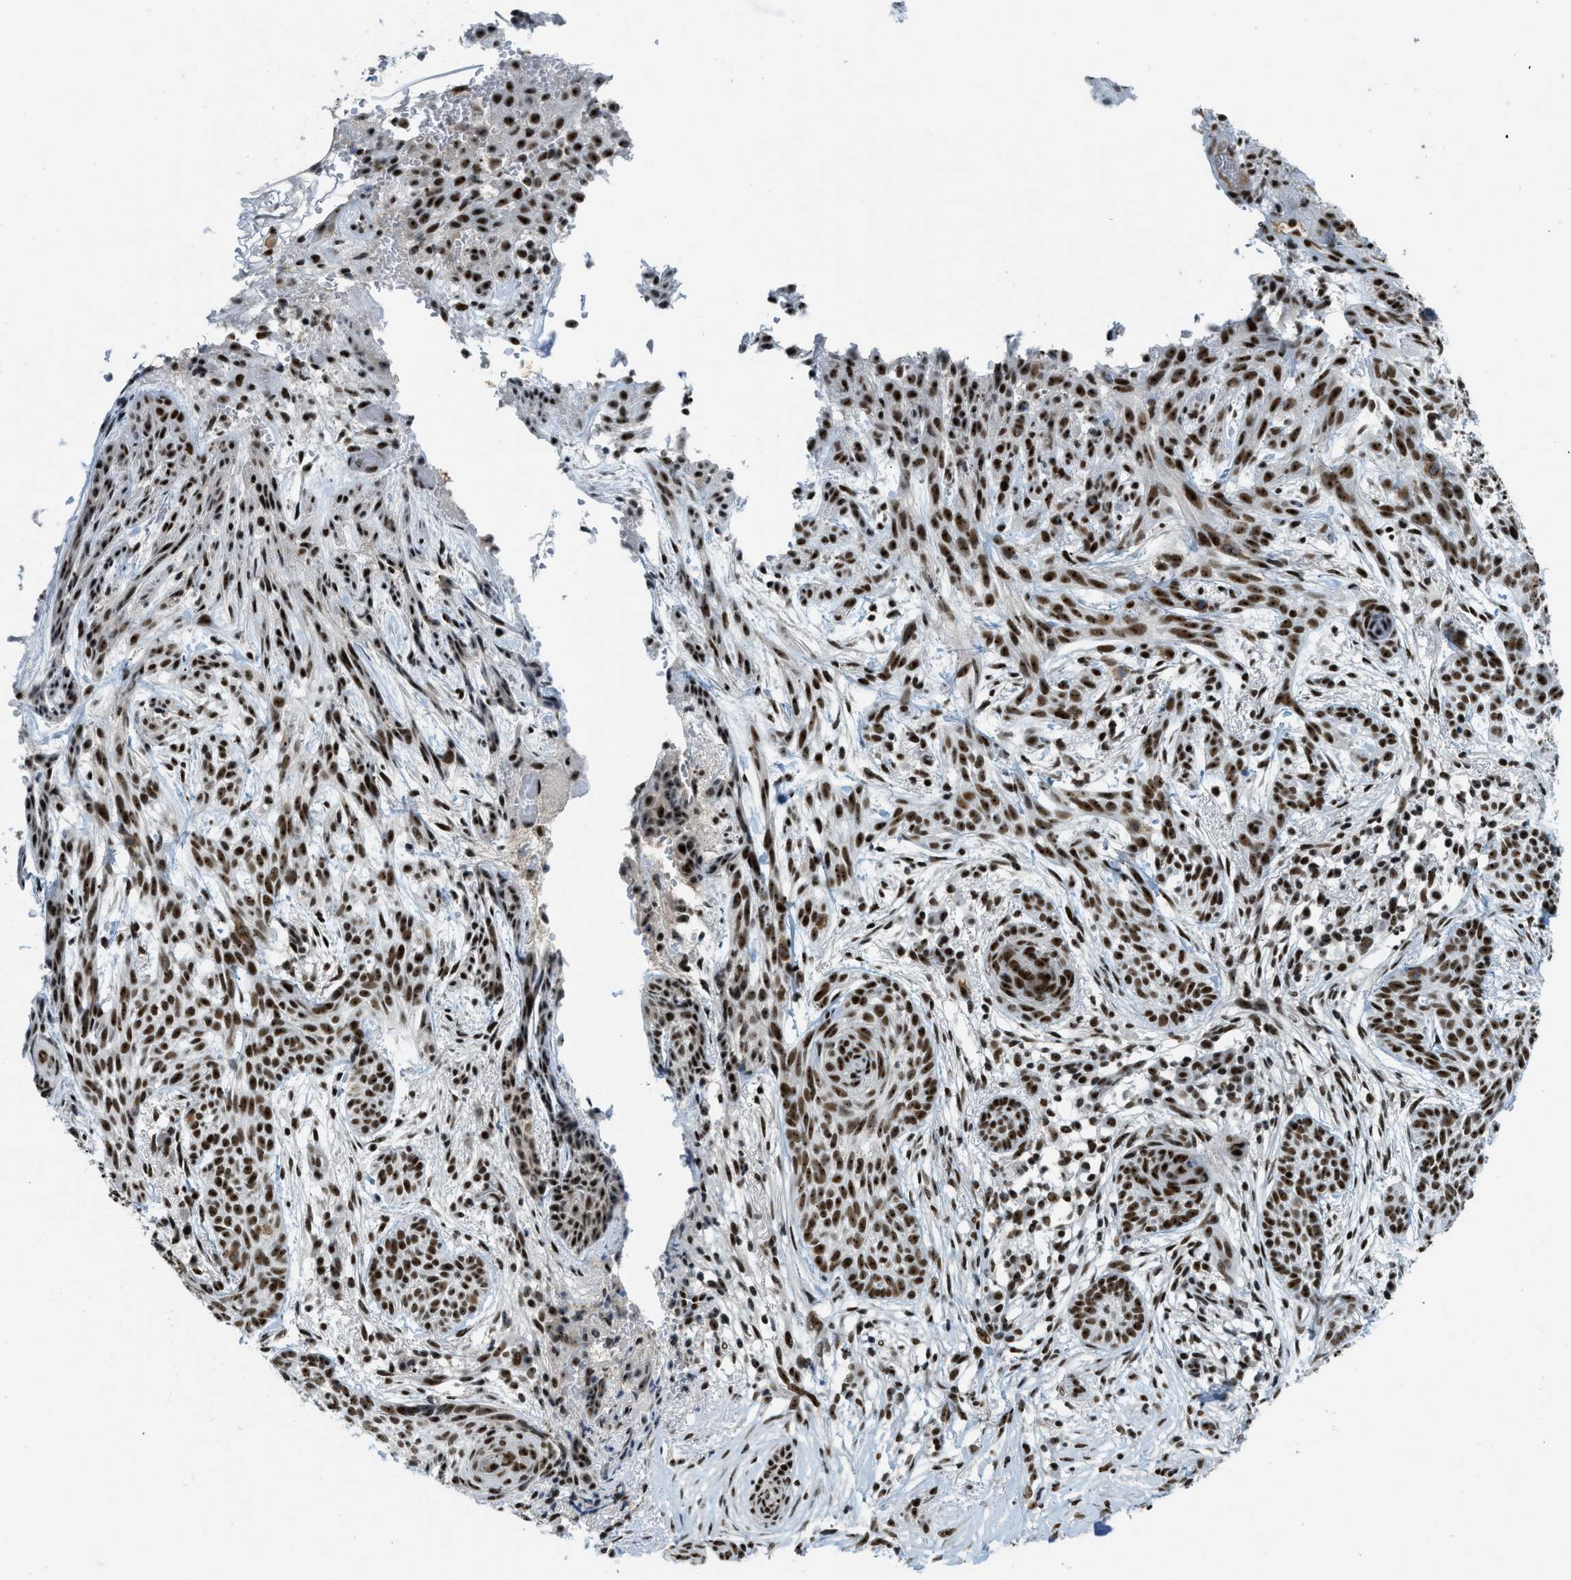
{"staining": {"intensity": "strong", "quantity": ">75%", "location": "nuclear"}, "tissue": "skin cancer", "cell_type": "Tumor cells", "image_type": "cancer", "snomed": [{"axis": "morphology", "description": "Basal cell carcinoma"}, {"axis": "topography", "description": "Skin"}], "caption": "Skin cancer (basal cell carcinoma) tissue exhibits strong nuclear expression in about >75% of tumor cells, visualized by immunohistochemistry.", "gene": "URB1", "patient": {"sex": "female", "age": 59}}